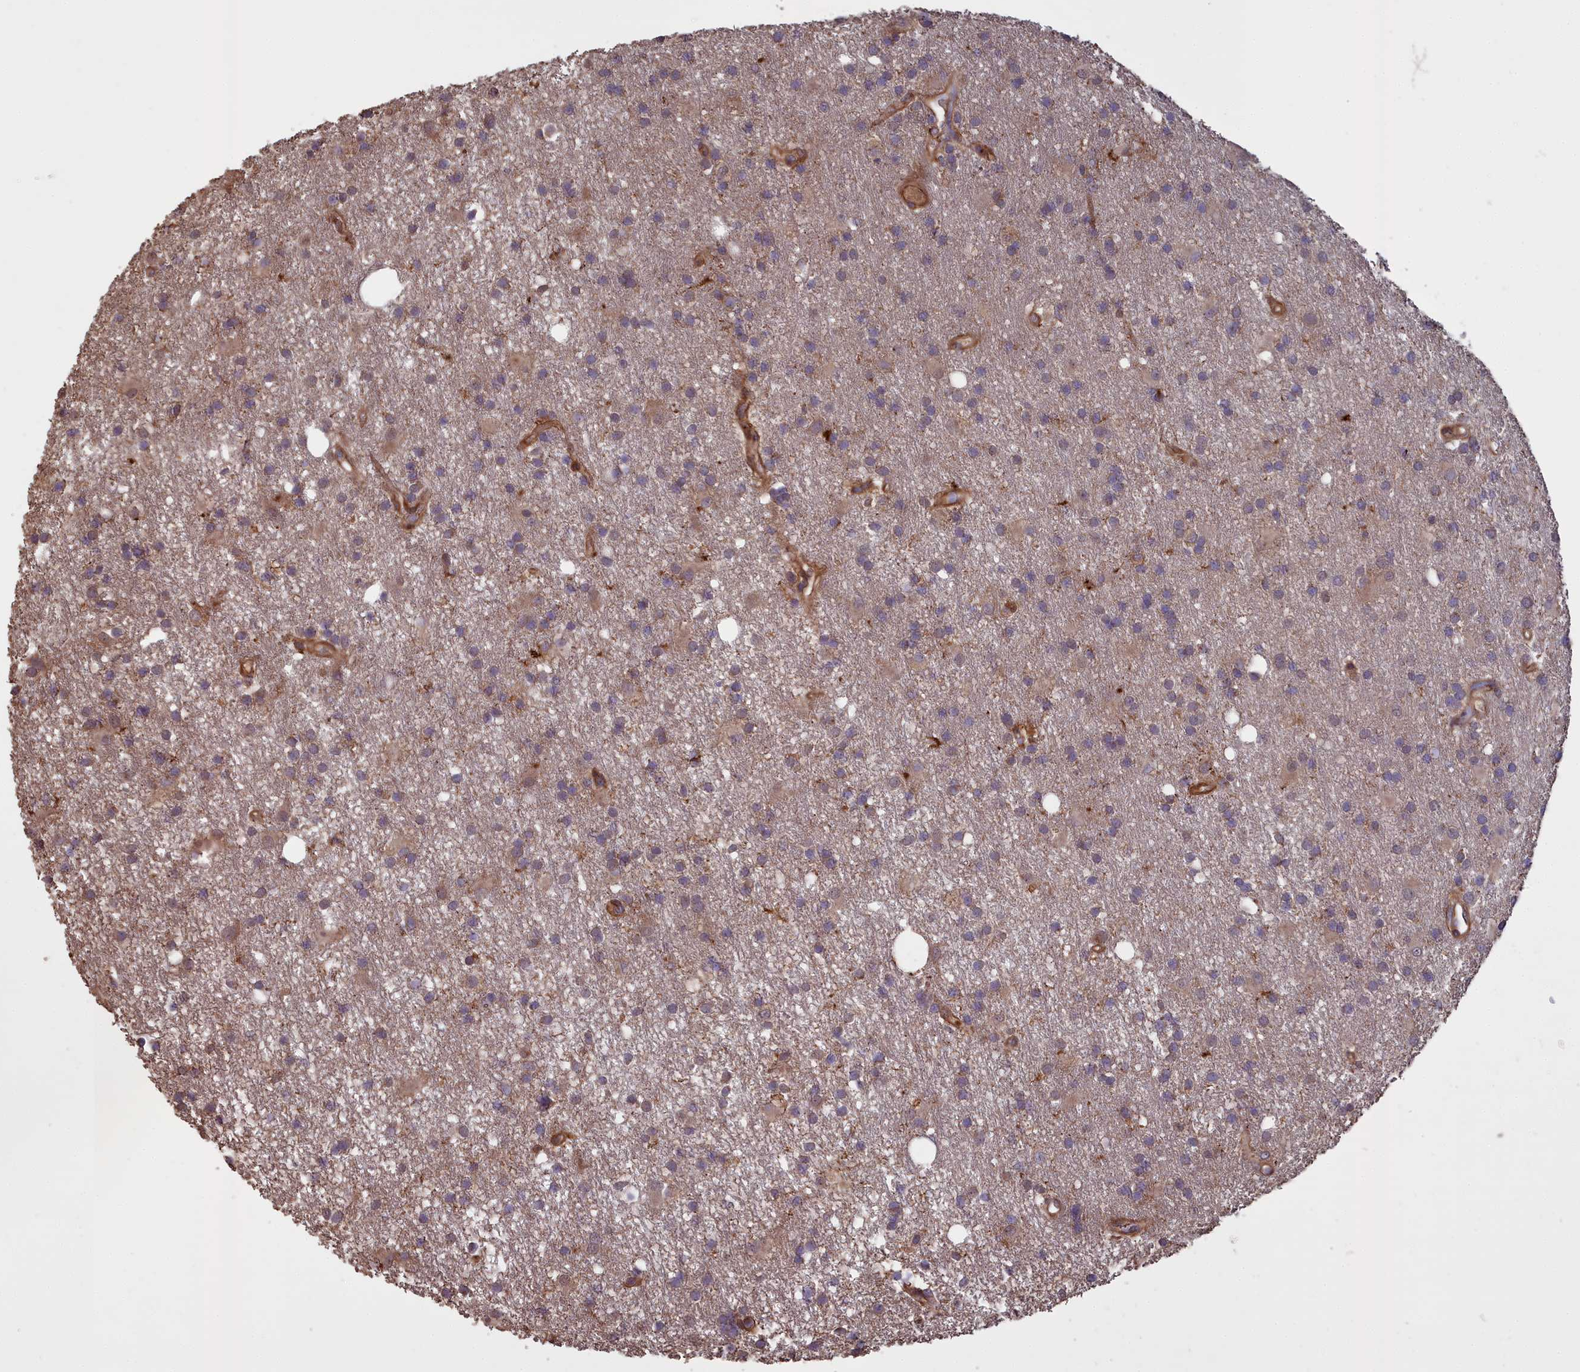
{"staining": {"intensity": "weak", "quantity": "25%-75%", "location": "cytoplasmic/membranous"}, "tissue": "glioma", "cell_type": "Tumor cells", "image_type": "cancer", "snomed": [{"axis": "morphology", "description": "Glioma, malignant, High grade"}, {"axis": "topography", "description": "Brain"}], "caption": "A low amount of weak cytoplasmic/membranous expression is seen in approximately 25%-75% of tumor cells in malignant glioma (high-grade) tissue.", "gene": "ATP6V0A2", "patient": {"sex": "male", "age": 77}}